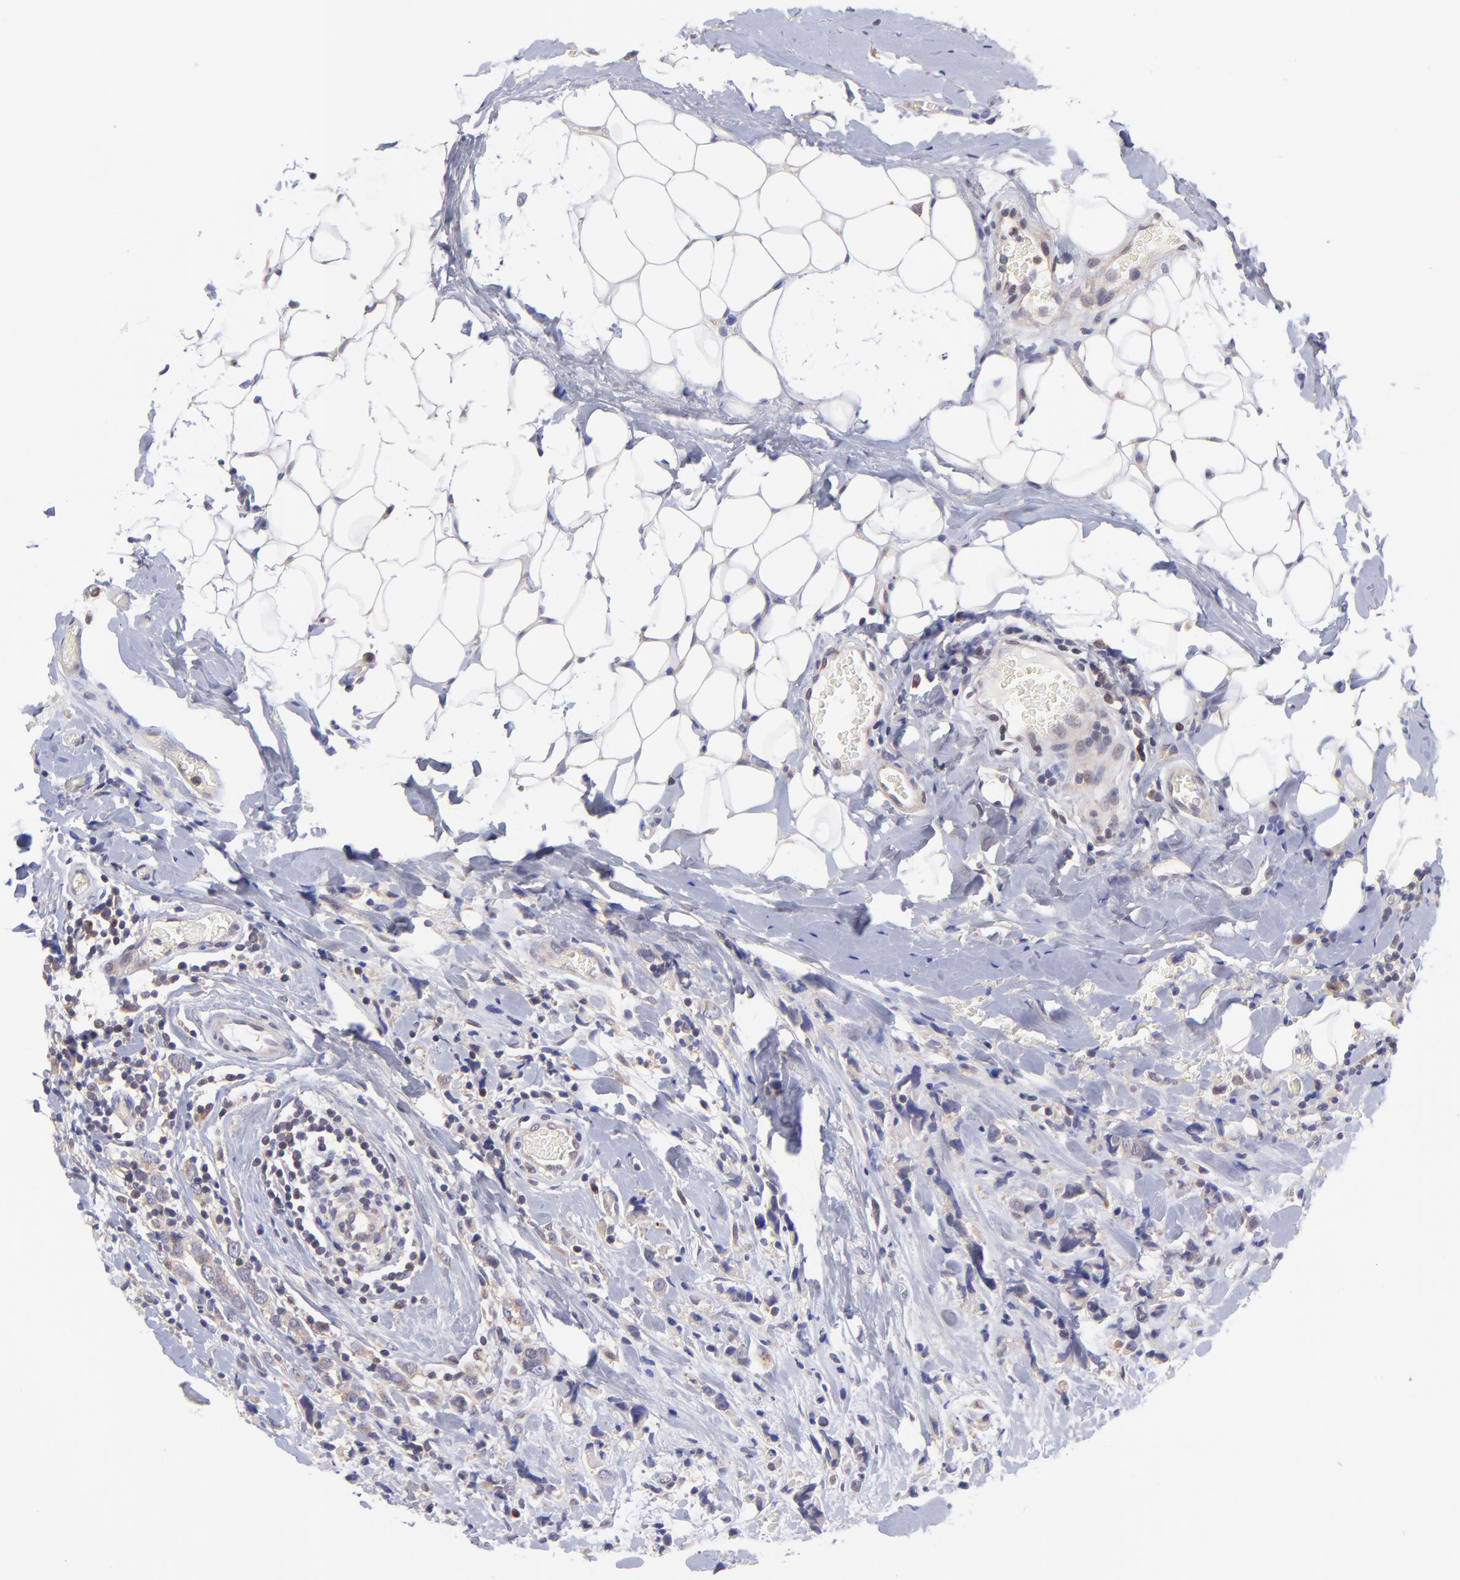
{"staining": {"intensity": "weak", "quantity": ">75%", "location": "cytoplasmic/membranous"}, "tissue": "breast cancer", "cell_type": "Tumor cells", "image_type": "cancer", "snomed": [{"axis": "morphology", "description": "Lobular carcinoma"}, {"axis": "topography", "description": "Breast"}], "caption": "This histopathology image shows IHC staining of human lobular carcinoma (breast), with low weak cytoplasmic/membranous expression in approximately >75% of tumor cells.", "gene": "NSF", "patient": {"sex": "female", "age": 57}}